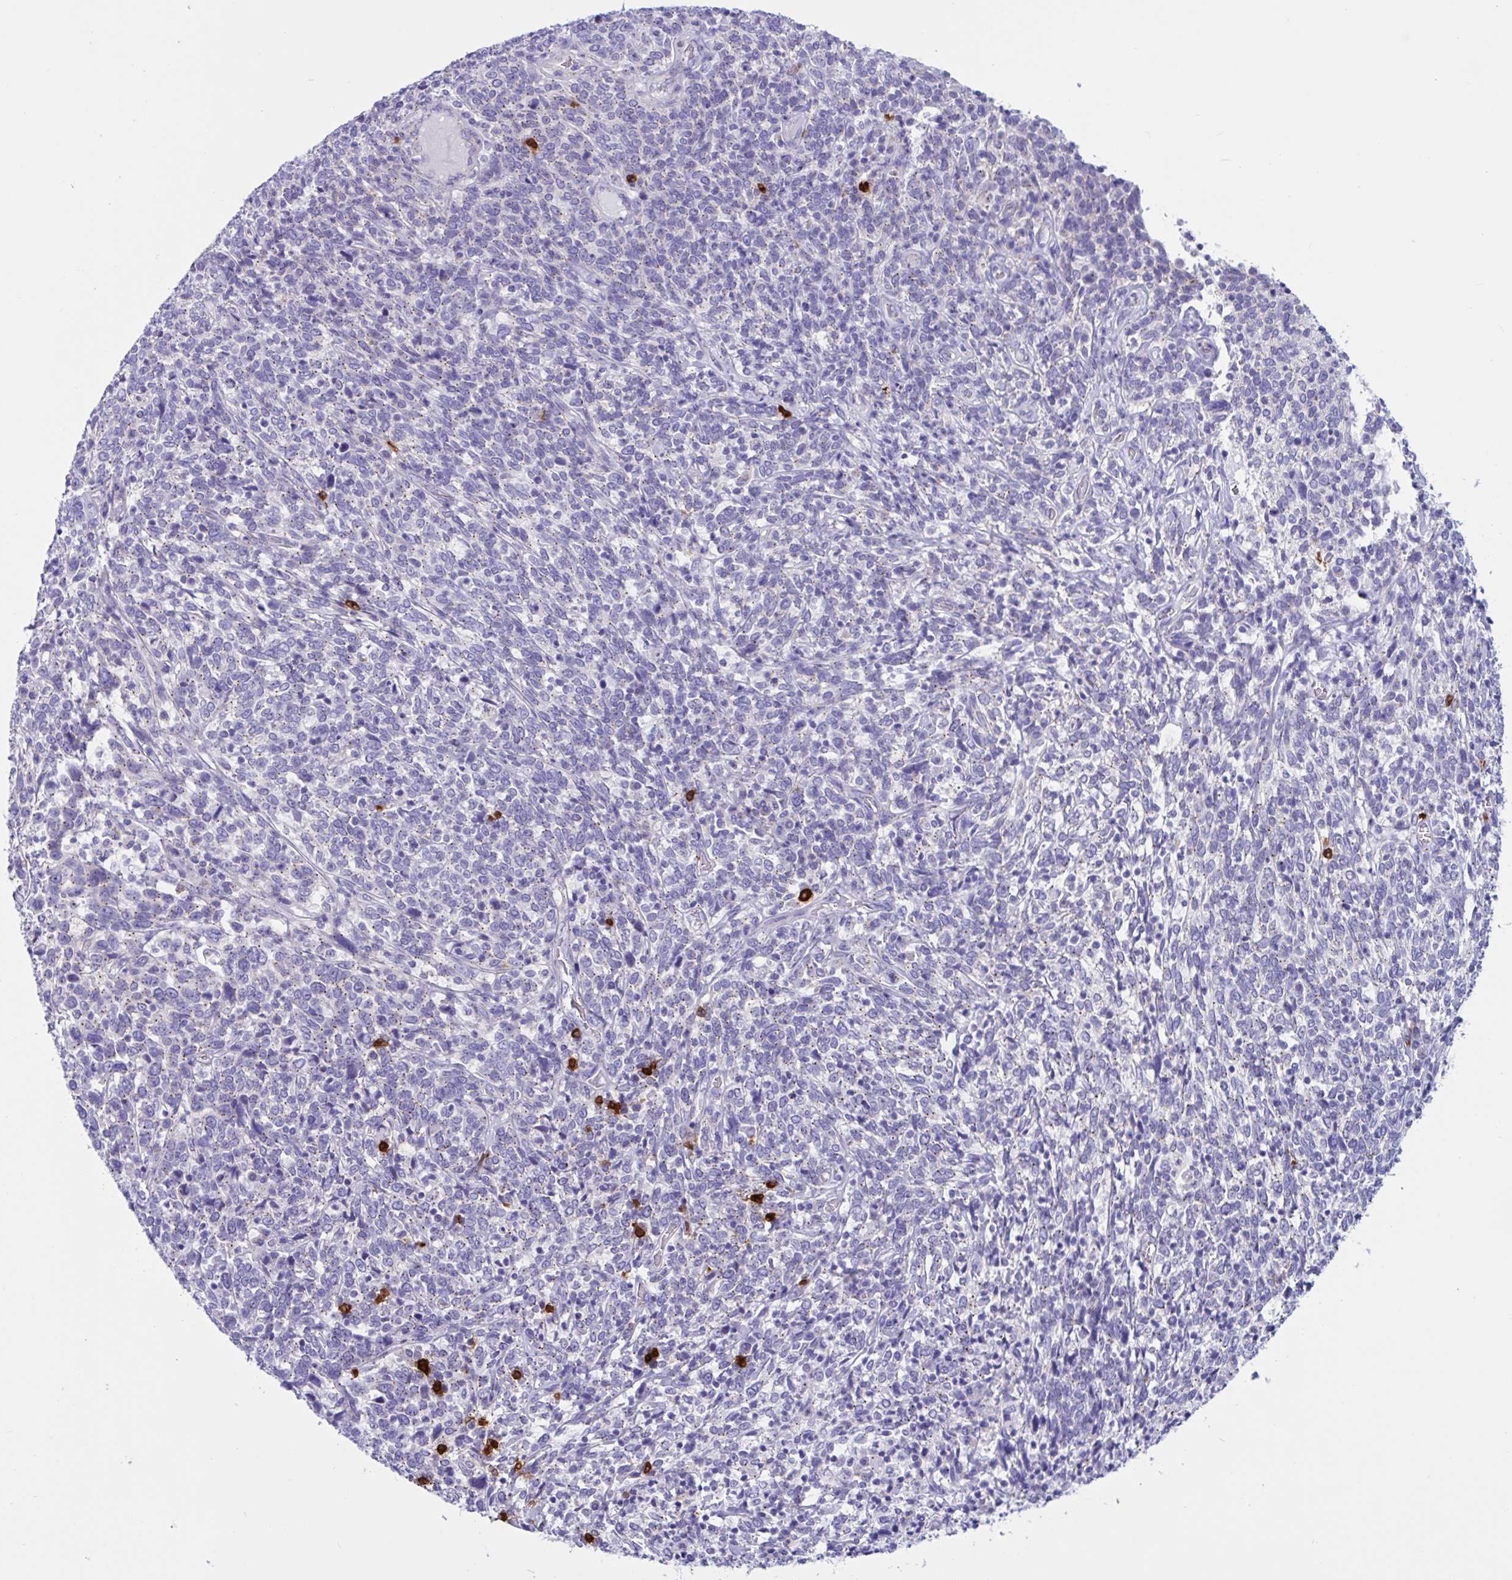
{"staining": {"intensity": "moderate", "quantity": "25%-75%", "location": "cytoplasmic/membranous"}, "tissue": "cervical cancer", "cell_type": "Tumor cells", "image_type": "cancer", "snomed": [{"axis": "morphology", "description": "Squamous cell carcinoma, NOS"}, {"axis": "topography", "description": "Cervix"}], "caption": "DAB (3,3'-diaminobenzidine) immunohistochemical staining of squamous cell carcinoma (cervical) displays moderate cytoplasmic/membranous protein positivity in approximately 25%-75% of tumor cells. (brown staining indicates protein expression, while blue staining denotes nuclei).", "gene": "RNASE3", "patient": {"sex": "female", "age": 46}}